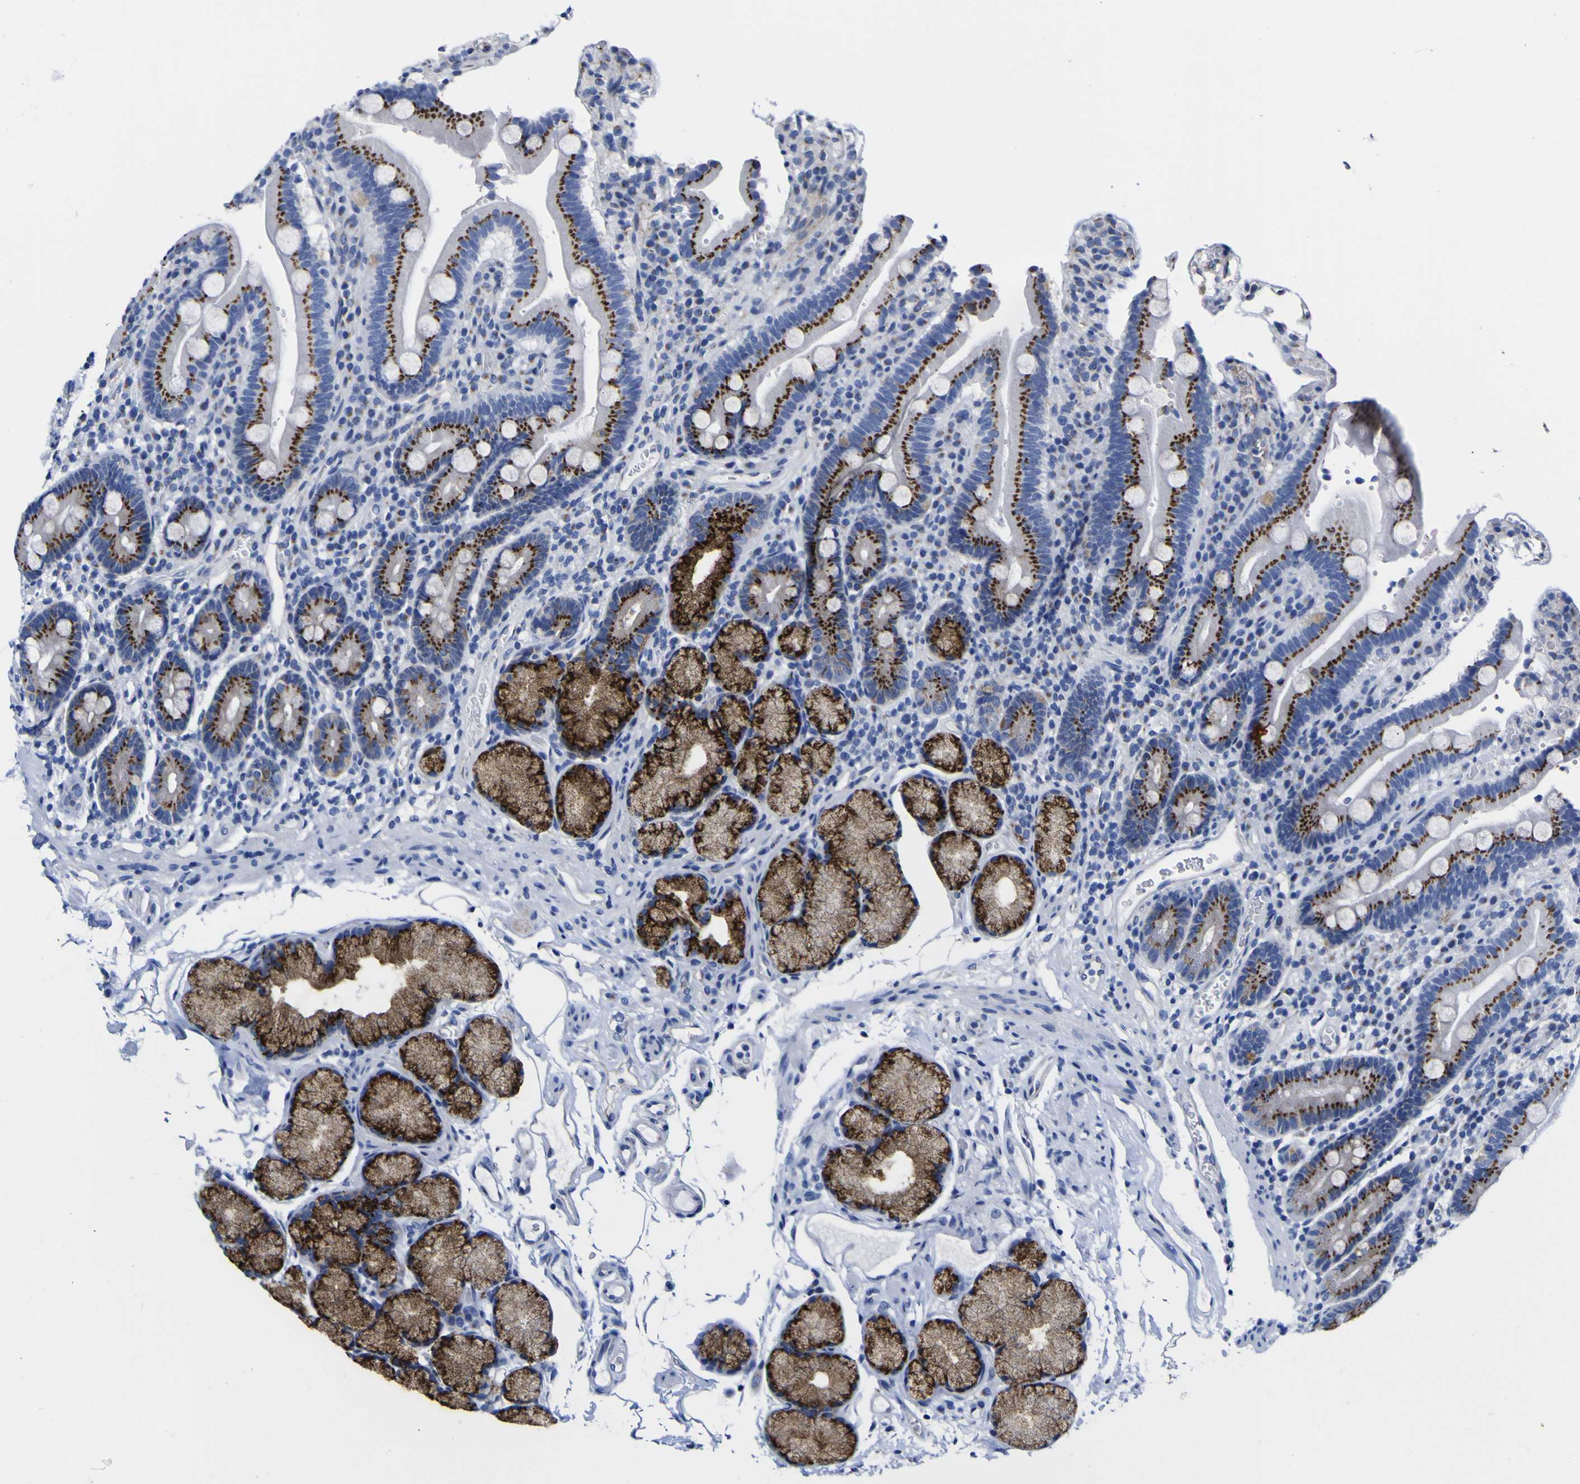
{"staining": {"intensity": "strong", "quantity": ">75%", "location": "cytoplasmic/membranous"}, "tissue": "duodenum", "cell_type": "Glandular cells", "image_type": "normal", "snomed": [{"axis": "morphology", "description": "Normal tissue, NOS"}, {"axis": "topography", "description": "Small intestine, NOS"}], "caption": "A micrograph of duodenum stained for a protein displays strong cytoplasmic/membranous brown staining in glandular cells.", "gene": "GOLM1", "patient": {"sex": "female", "age": 71}}